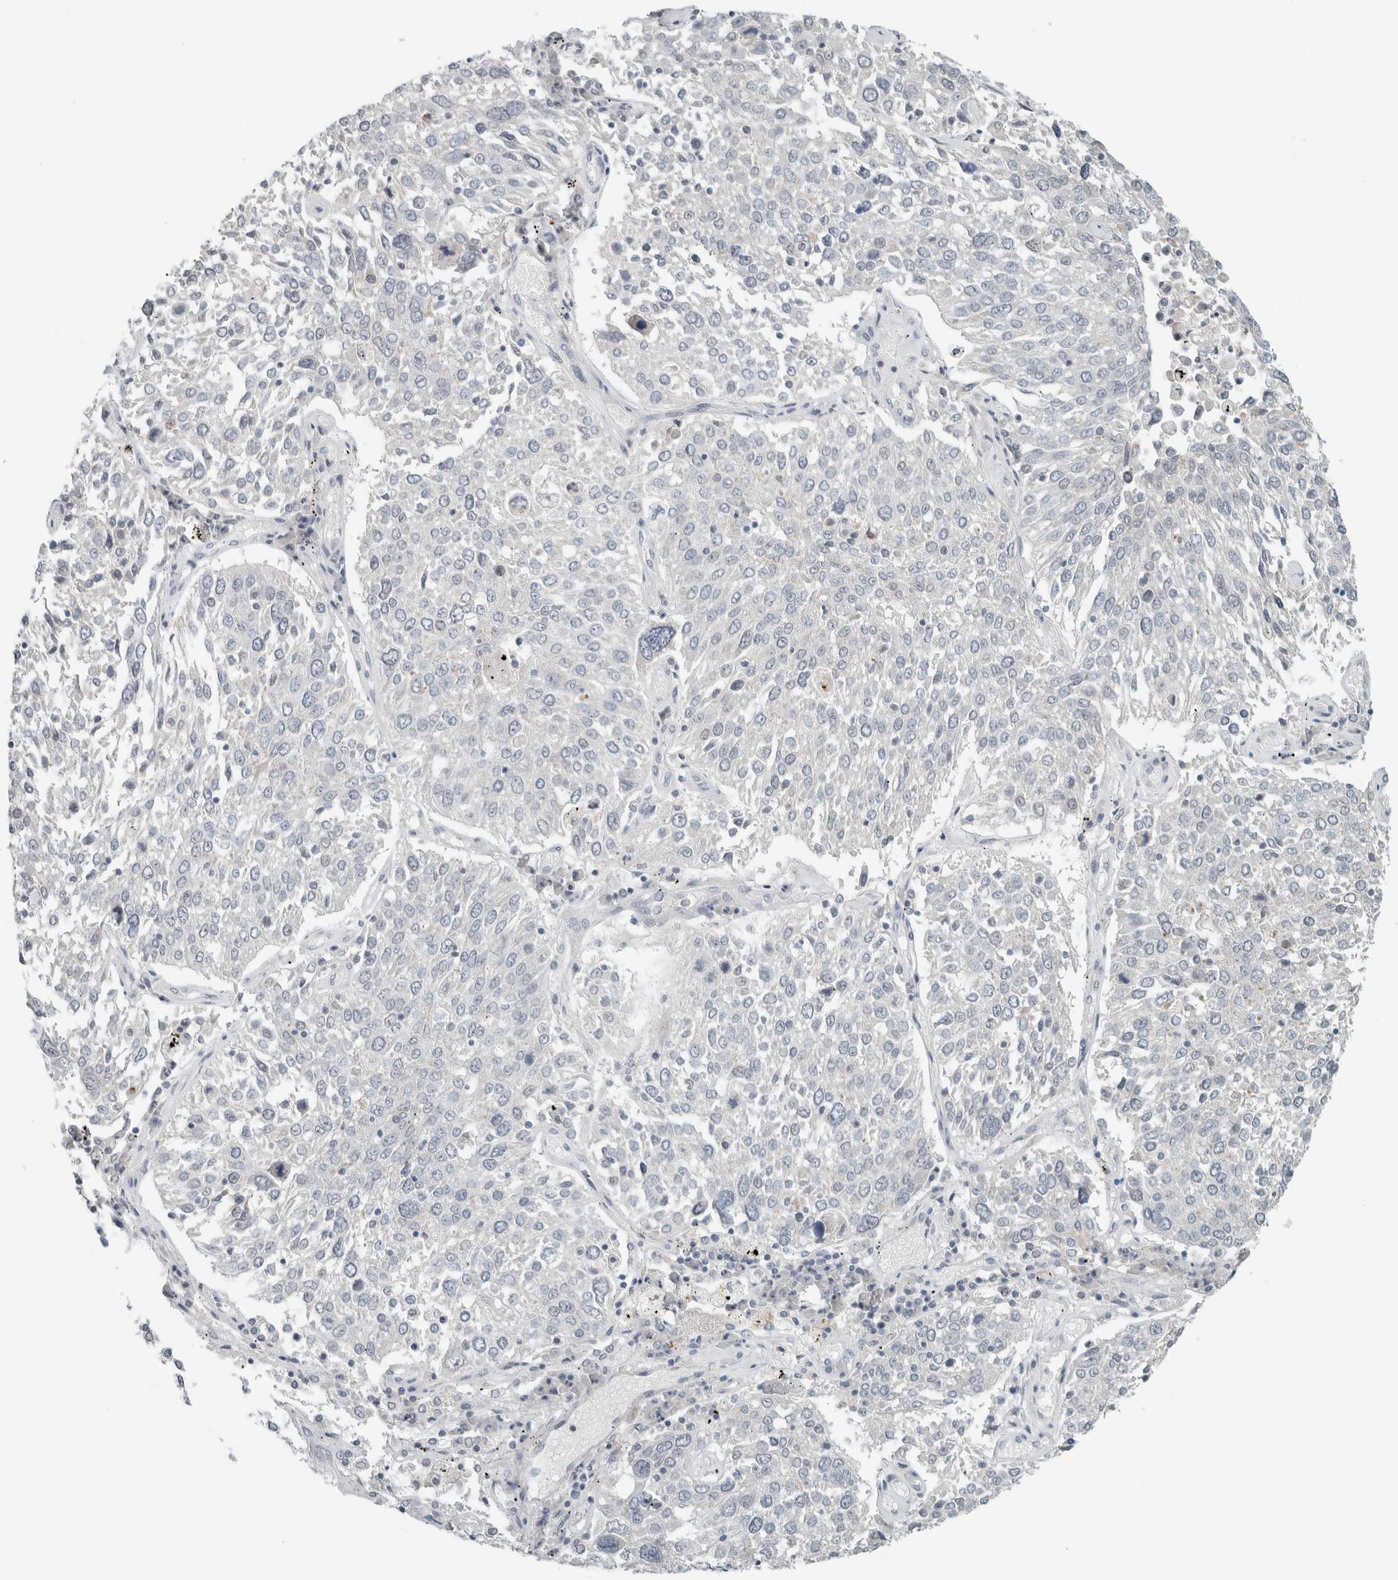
{"staining": {"intensity": "negative", "quantity": "none", "location": "none"}, "tissue": "lung cancer", "cell_type": "Tumor cells", "image_type": "cancer", "snomed": [{"axis": "morphology", "description": "Squamous cell carcinoma, NOS"}, {"axis": "topography", "description": "Lung"}], "caption": "Immunohistochemical staining of human lung cancer exhibits no significant positivity in tumor cells.", "gene": "TRIT1", "patient": {"sex": "male", "age": 65}}